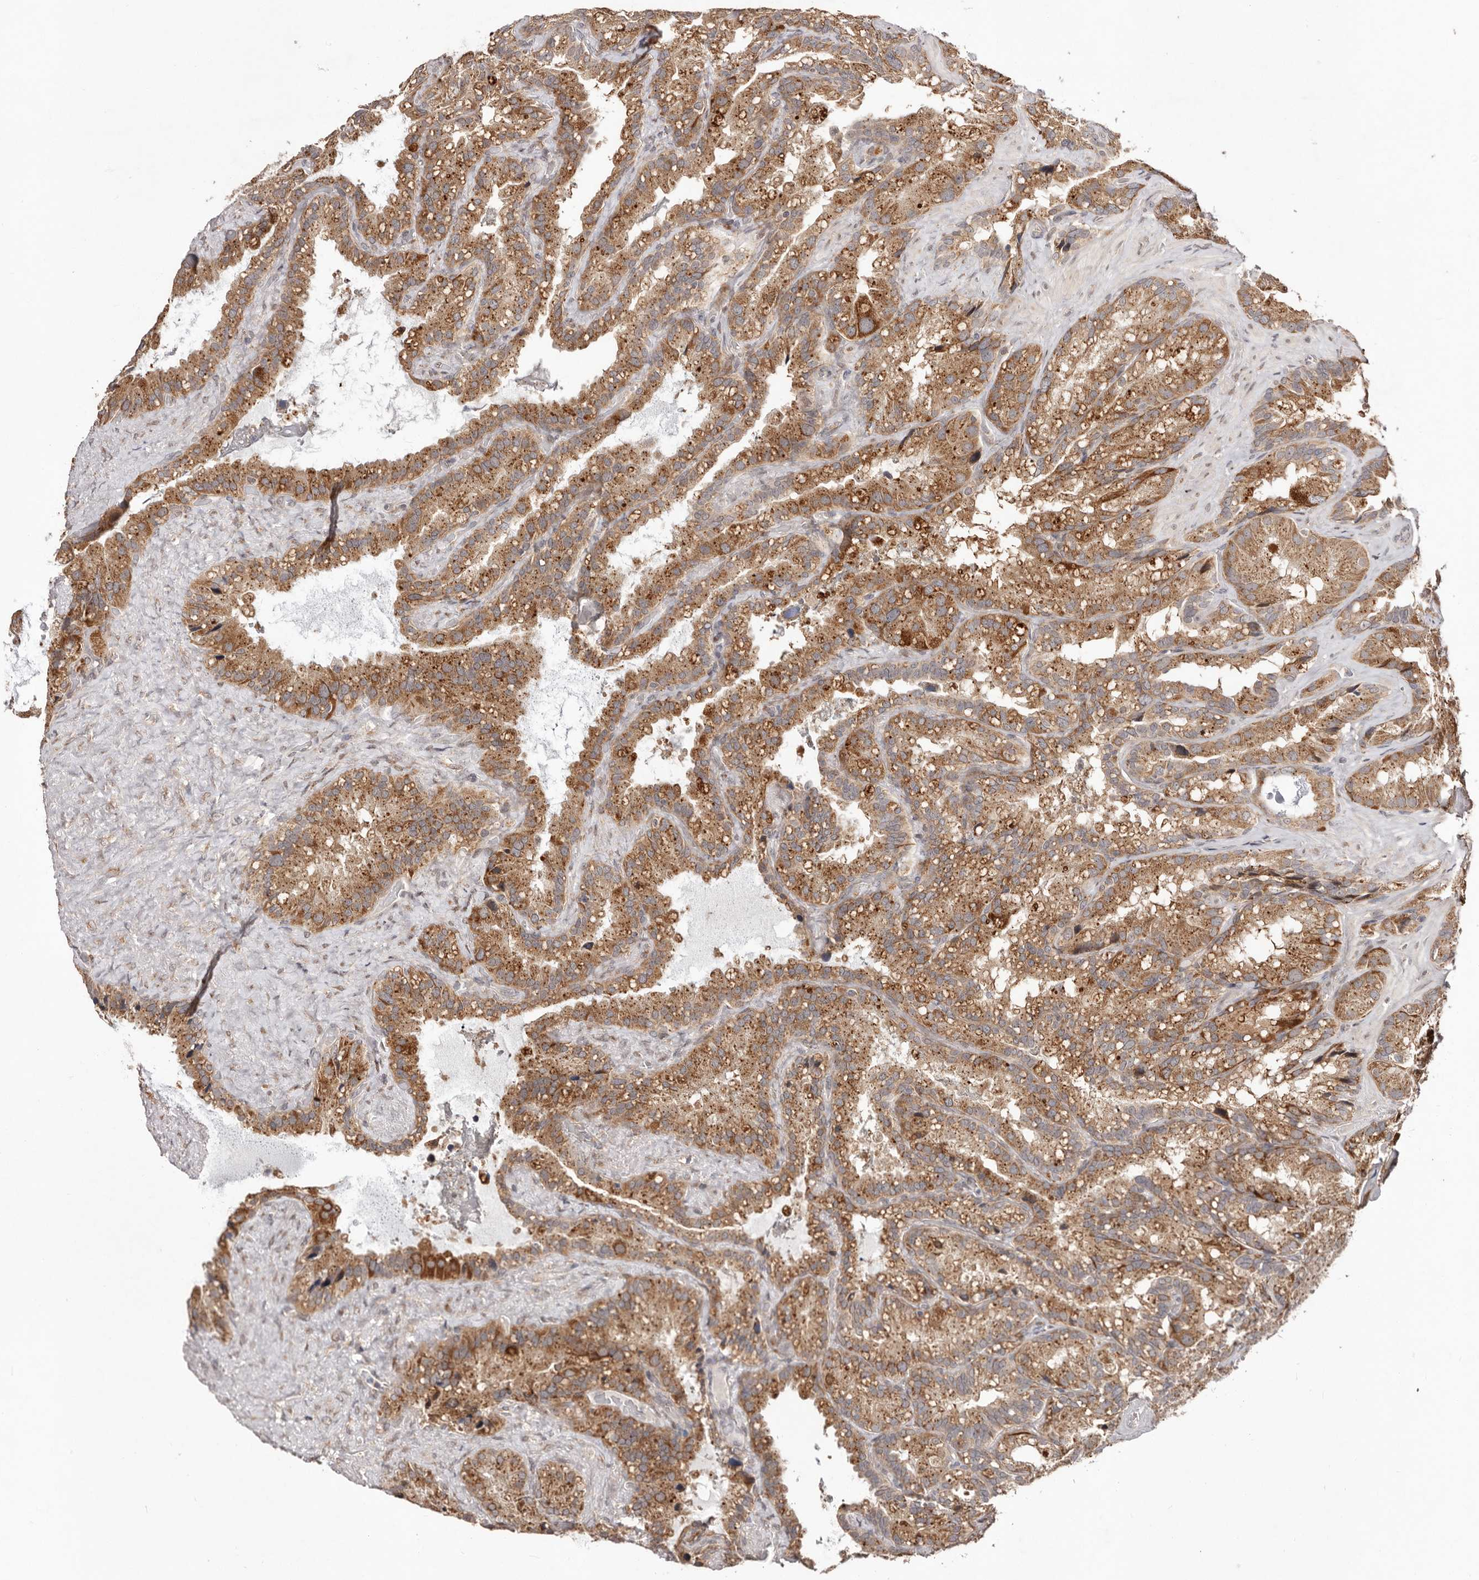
{"staining": {"intensity": "moderate", "quantity": ">75%", "location": "cytoplasmic/membranous"}, "tissue": "seminal vesicle", "cell_type": "Glandular cells", "image_type": "normal", "snomed": [{"axis": "morphology", "description": "Normal tissue, NOS"}, {"axis": "topography", "description": "Prostate"}, {"axis": "topography", "description": "Seminal veicle"}], "caption": "Moderate cytoplasmic/membranous expression is identified in approximately >75% of glandular cells in normal seminal vesicle.", "gene": "EGR3", "patient": {"sex": "male", "age": 68}}